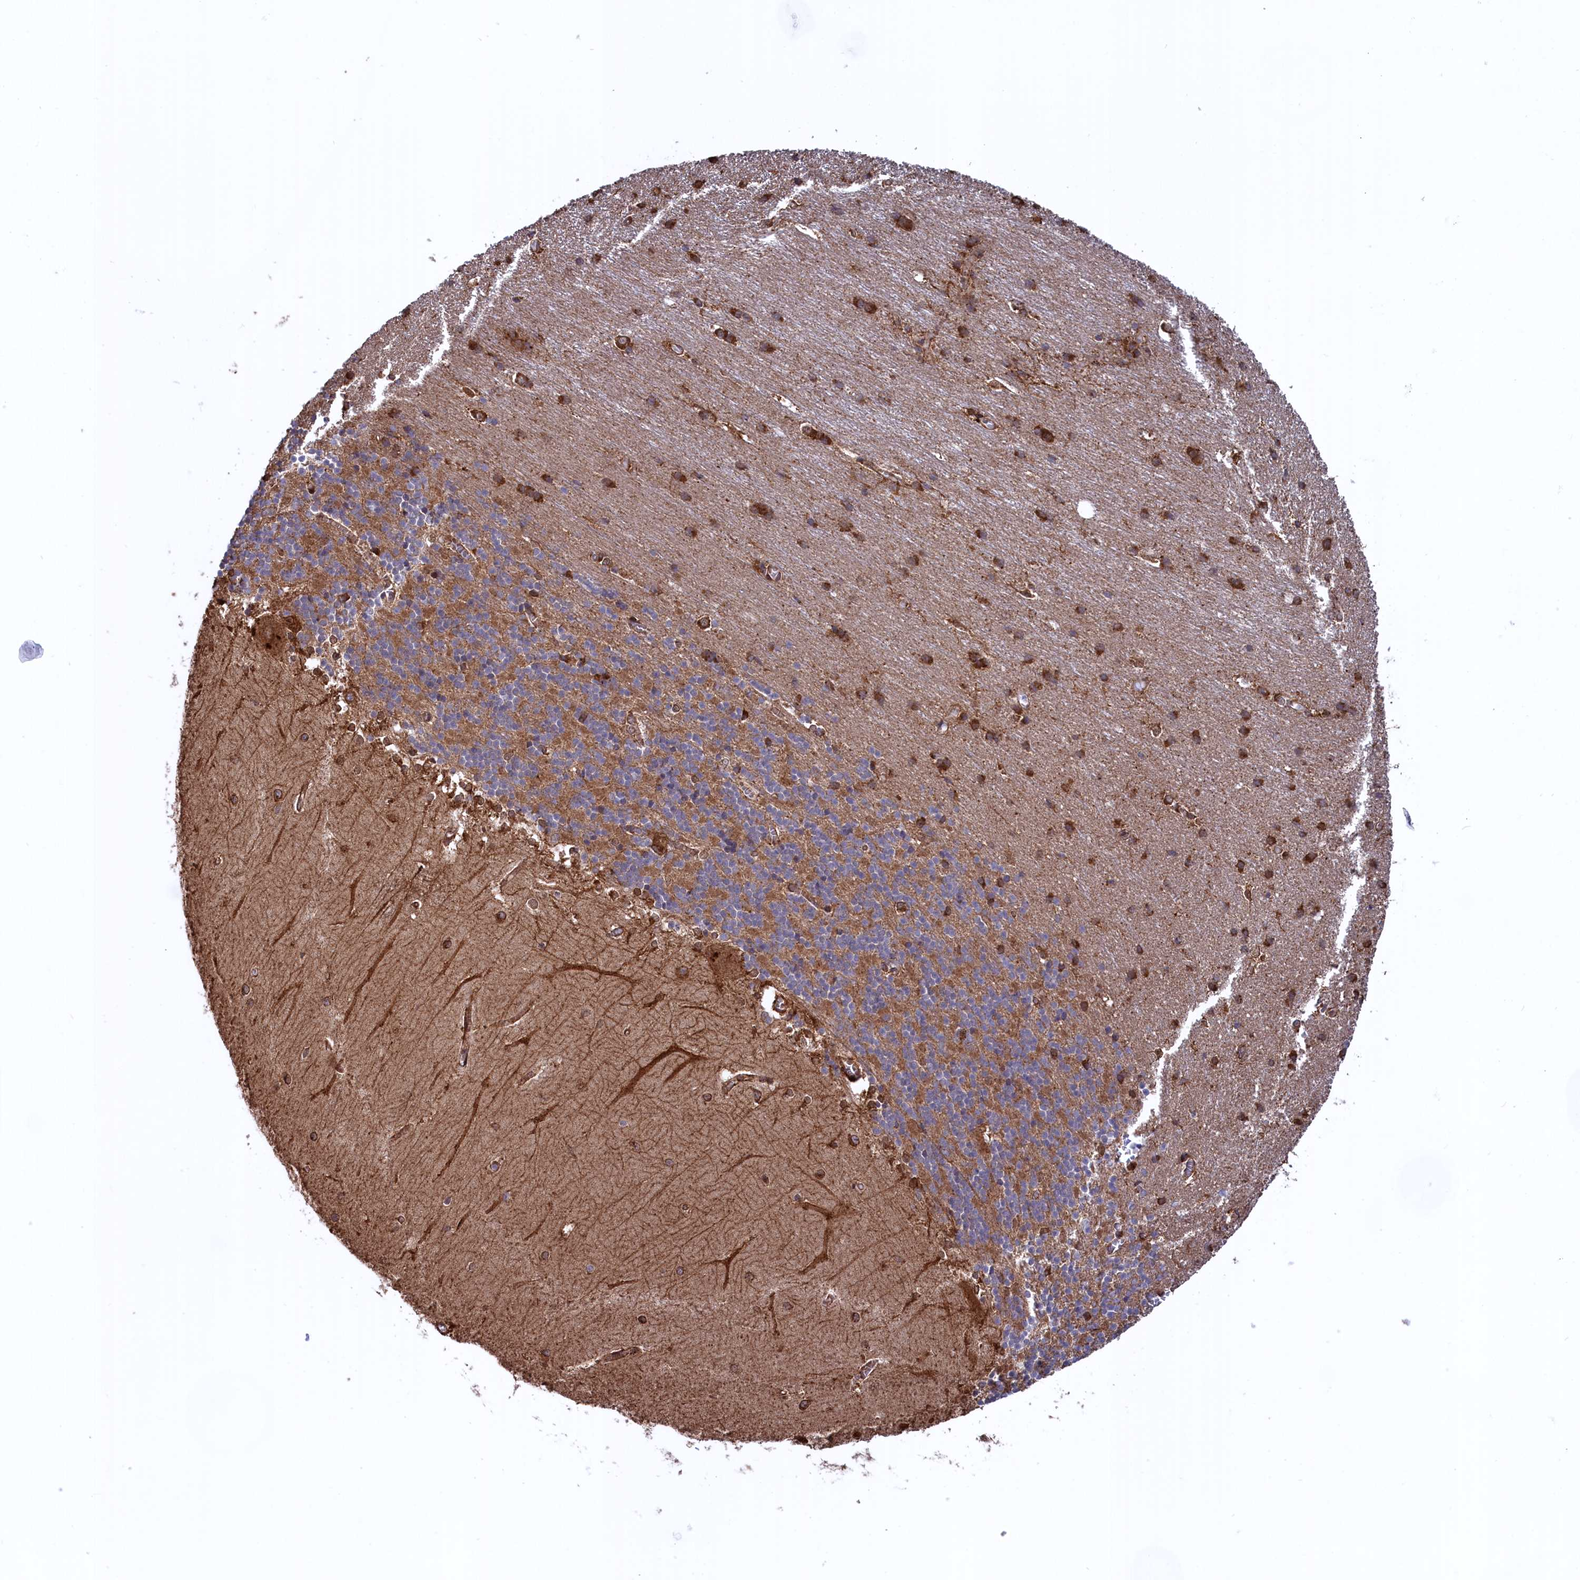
{"staining": {"intensity": "moderate", "quantity": "25%-75%", "location": "cytoplasmic/membranous"}, "tissue": "cerebellum", "cell_type": "Cells in granular layer", "image_type": "normal", "snomed": [{"axis": "morphology", "description": "Normal tissue, NOS"}, {"axis": "topography", "description": "Cerebellum"}], "caption": "Immunohistochemical staining of benign cerebellum shows medium levels of moderate cytoplasmic/membranous staining in about 25%-75% of cells in granular layer. The staining was performed using DAB (3,3'-diaminobenzidine), with brown indicating positive protein expression. Nuclei are stained blue with hematoxylin.", "gene": "PLA2G4C", "patient": {"sex": "male", "age": 37}}